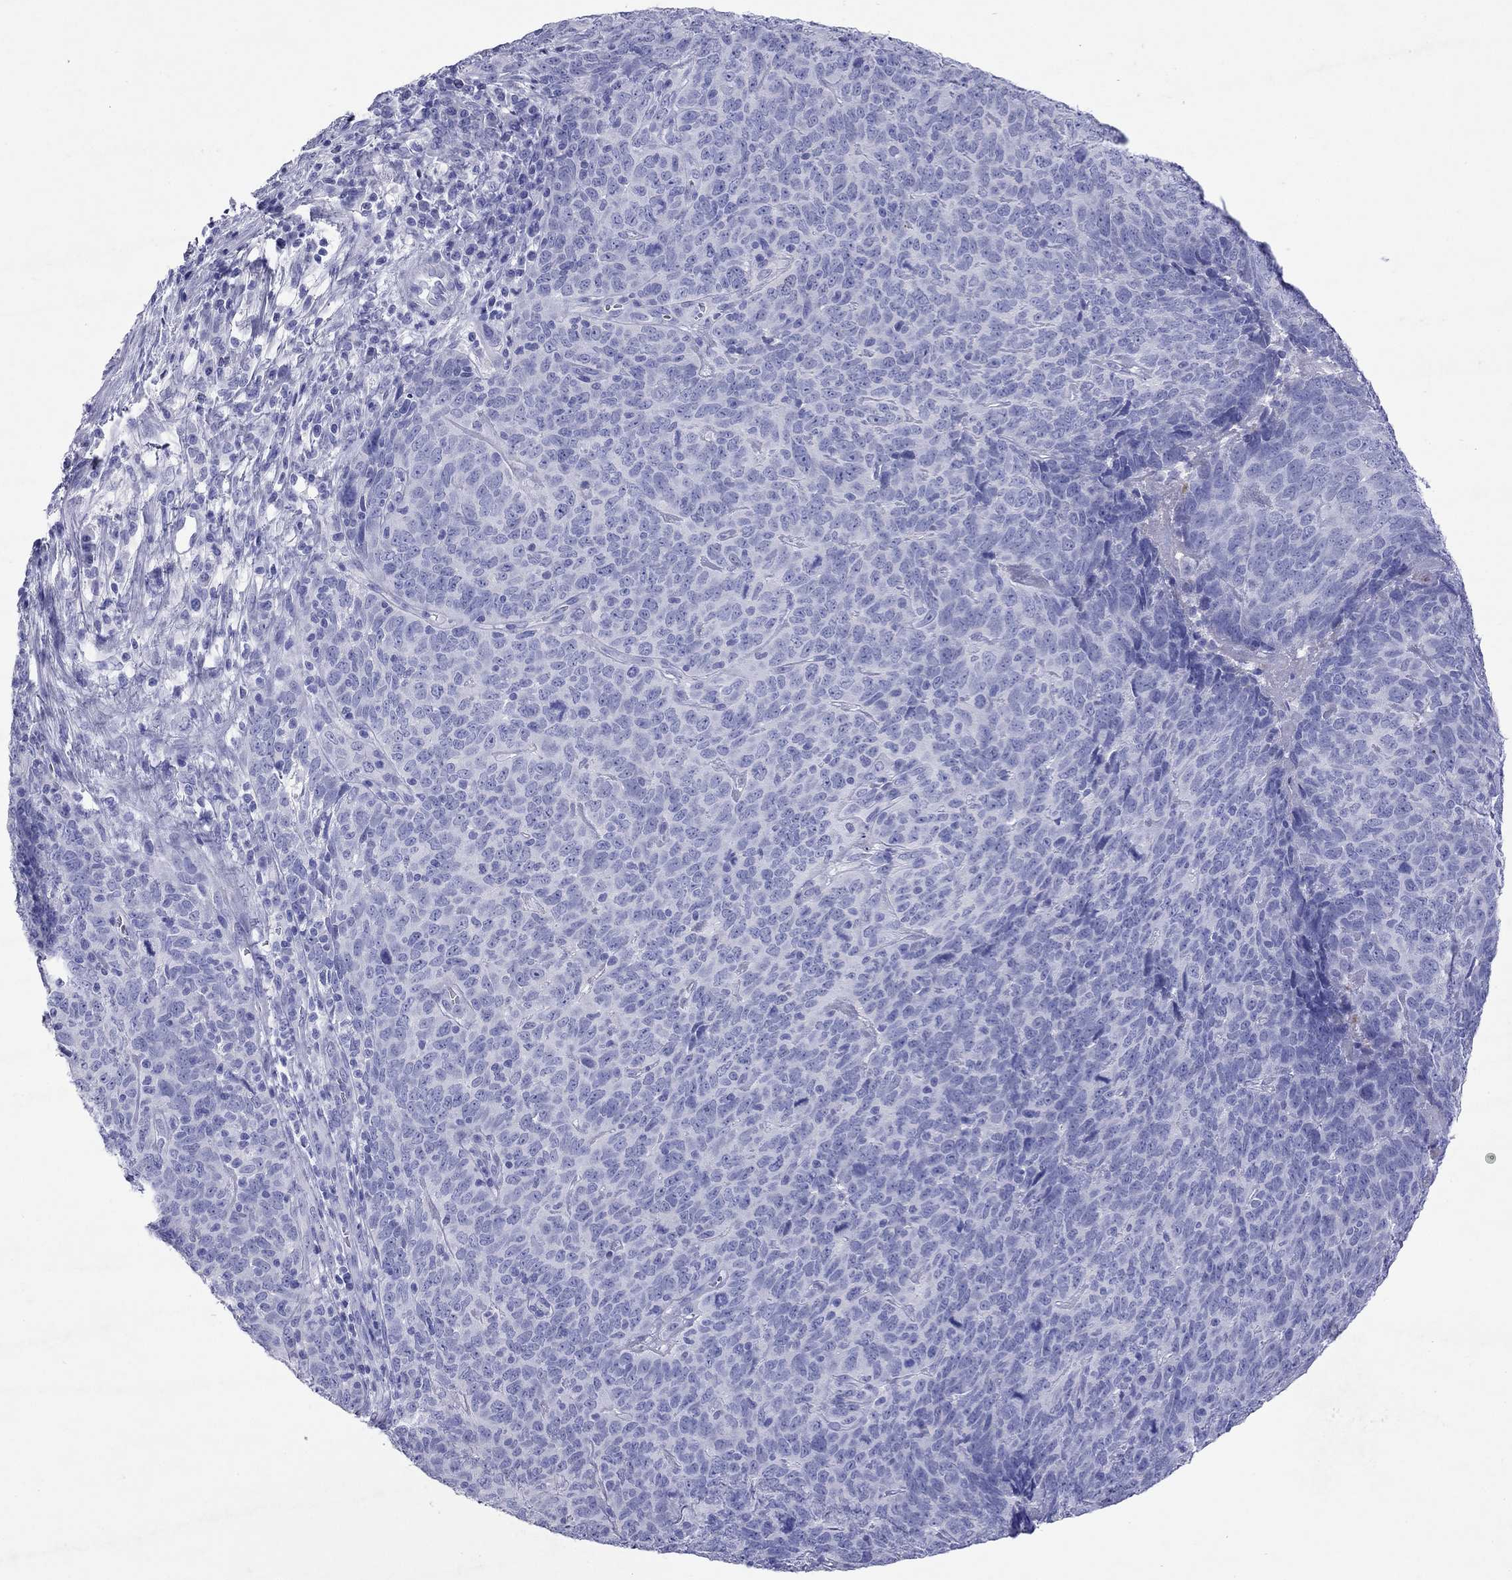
{"staining": {"intensity": "negative", "quantity": "none", "location": "none"}, "tissue": "skin cancer", "cell_type": "Tumor cells", "image_type": "cancer", "snomed": [{"axis": "morphology", "description": "Squamous cell carcinoma, NOS"}, {"axis": "topography", "description": "Skin"}, {"axis": "topography", "description": "Anal"}], "caption": "A high-resolution histopathology image shows immunohistochemistry staining of skin squamous cell carcinoma, which demonstrates no significant expression in tumor cells.", "gene": "ARMC12", "patient": {"sex": "female", "age": 51}}